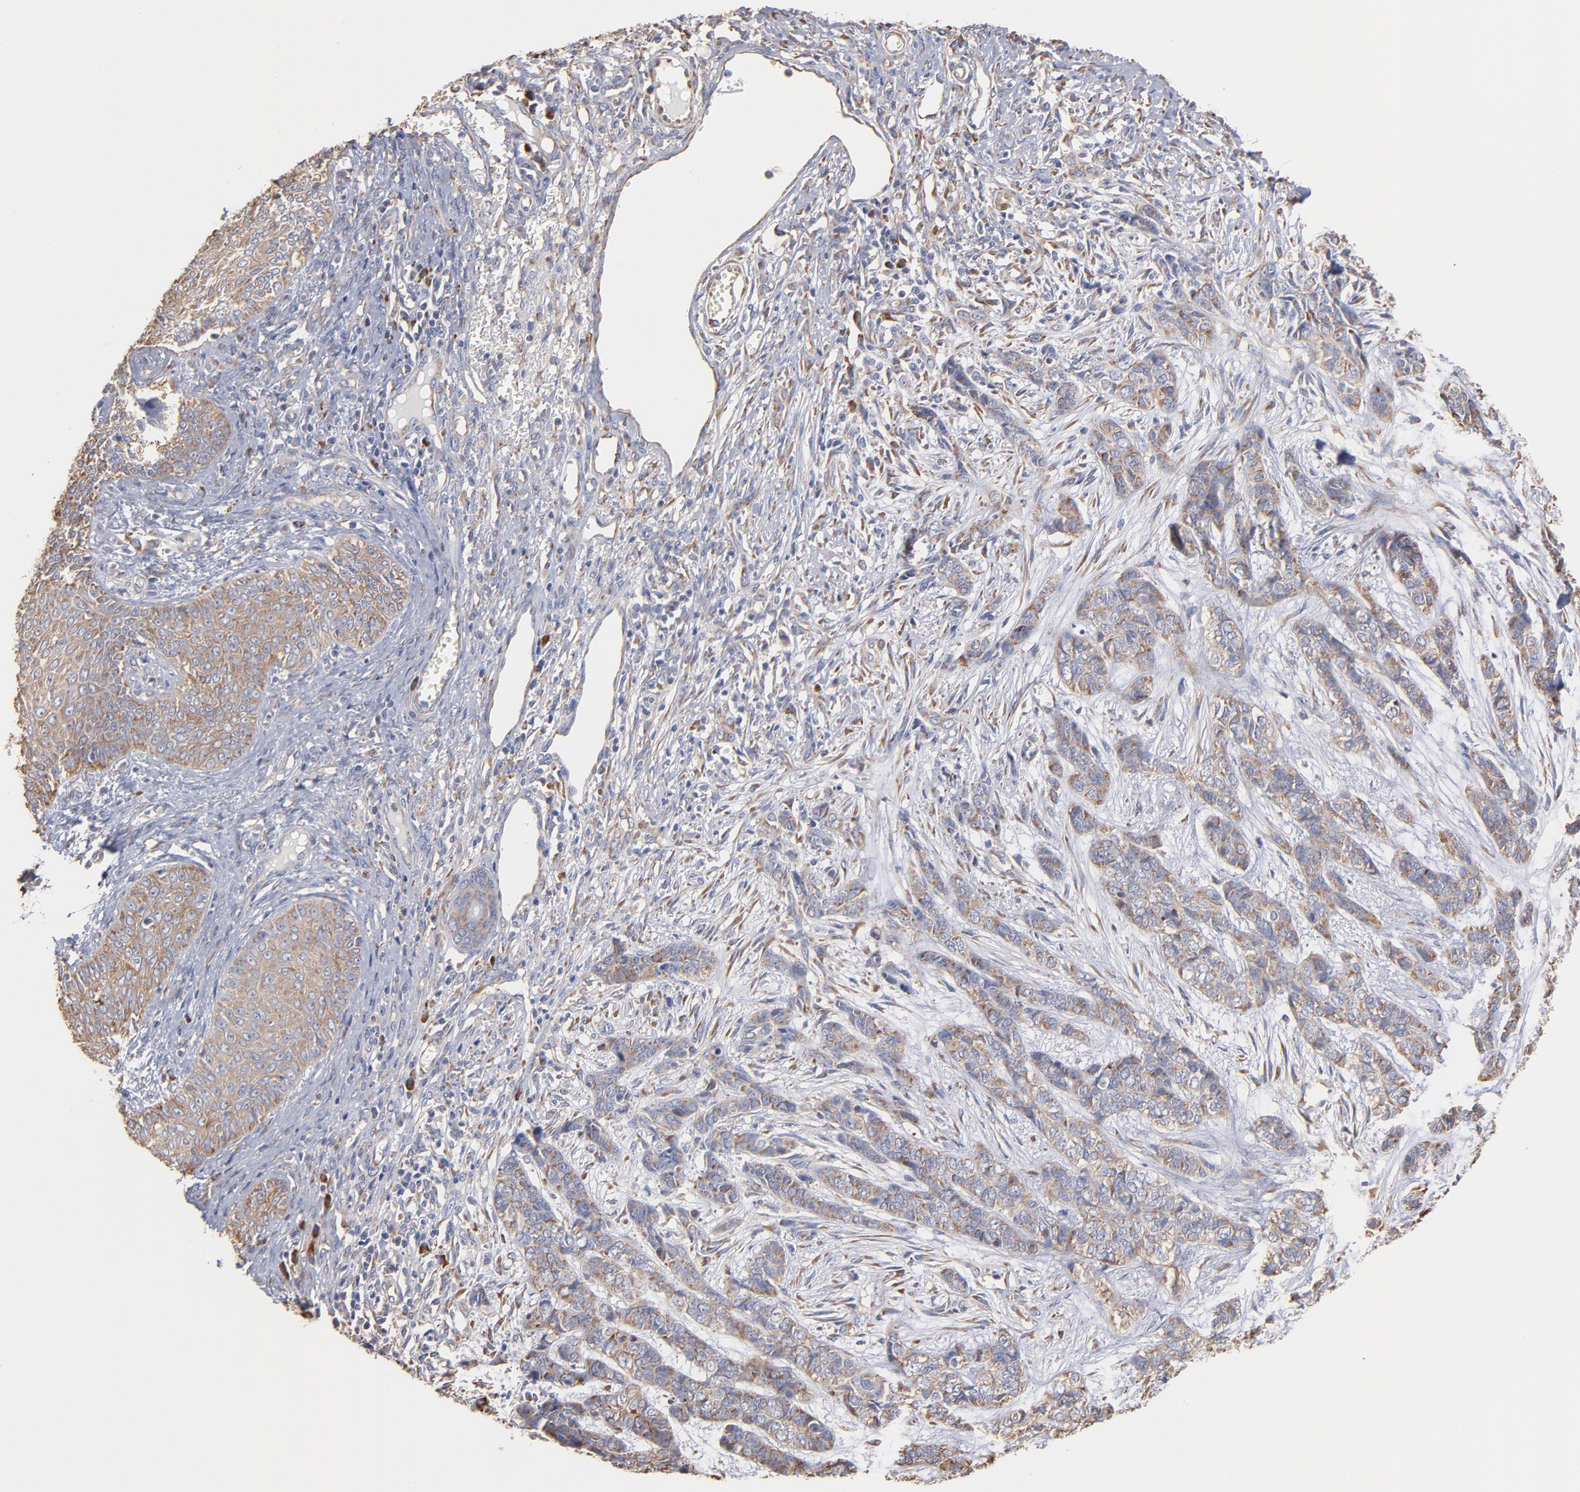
{"staining": {"intensity": "weak", "quantity": "25%-75%", "location": "cytoplasmic/membranous"}, "tissue": "skin cancer", "cell_type": "Tumor cells", "image_type": "cancer", "snomed": [{"axis": "morphology", "description": "Basal cell carcinoma"}, {"axis": "topography", "description": "Skin"}], "caption": "Immunohistochemical staining of human basal cell carcinoma (skin) shows low levels of weak cytoplasmic/membranous protein expression in approximately 25%-75% of tumor cells.", "gene": "RPL9", "patient": {"sex": "female", "age": 64}}